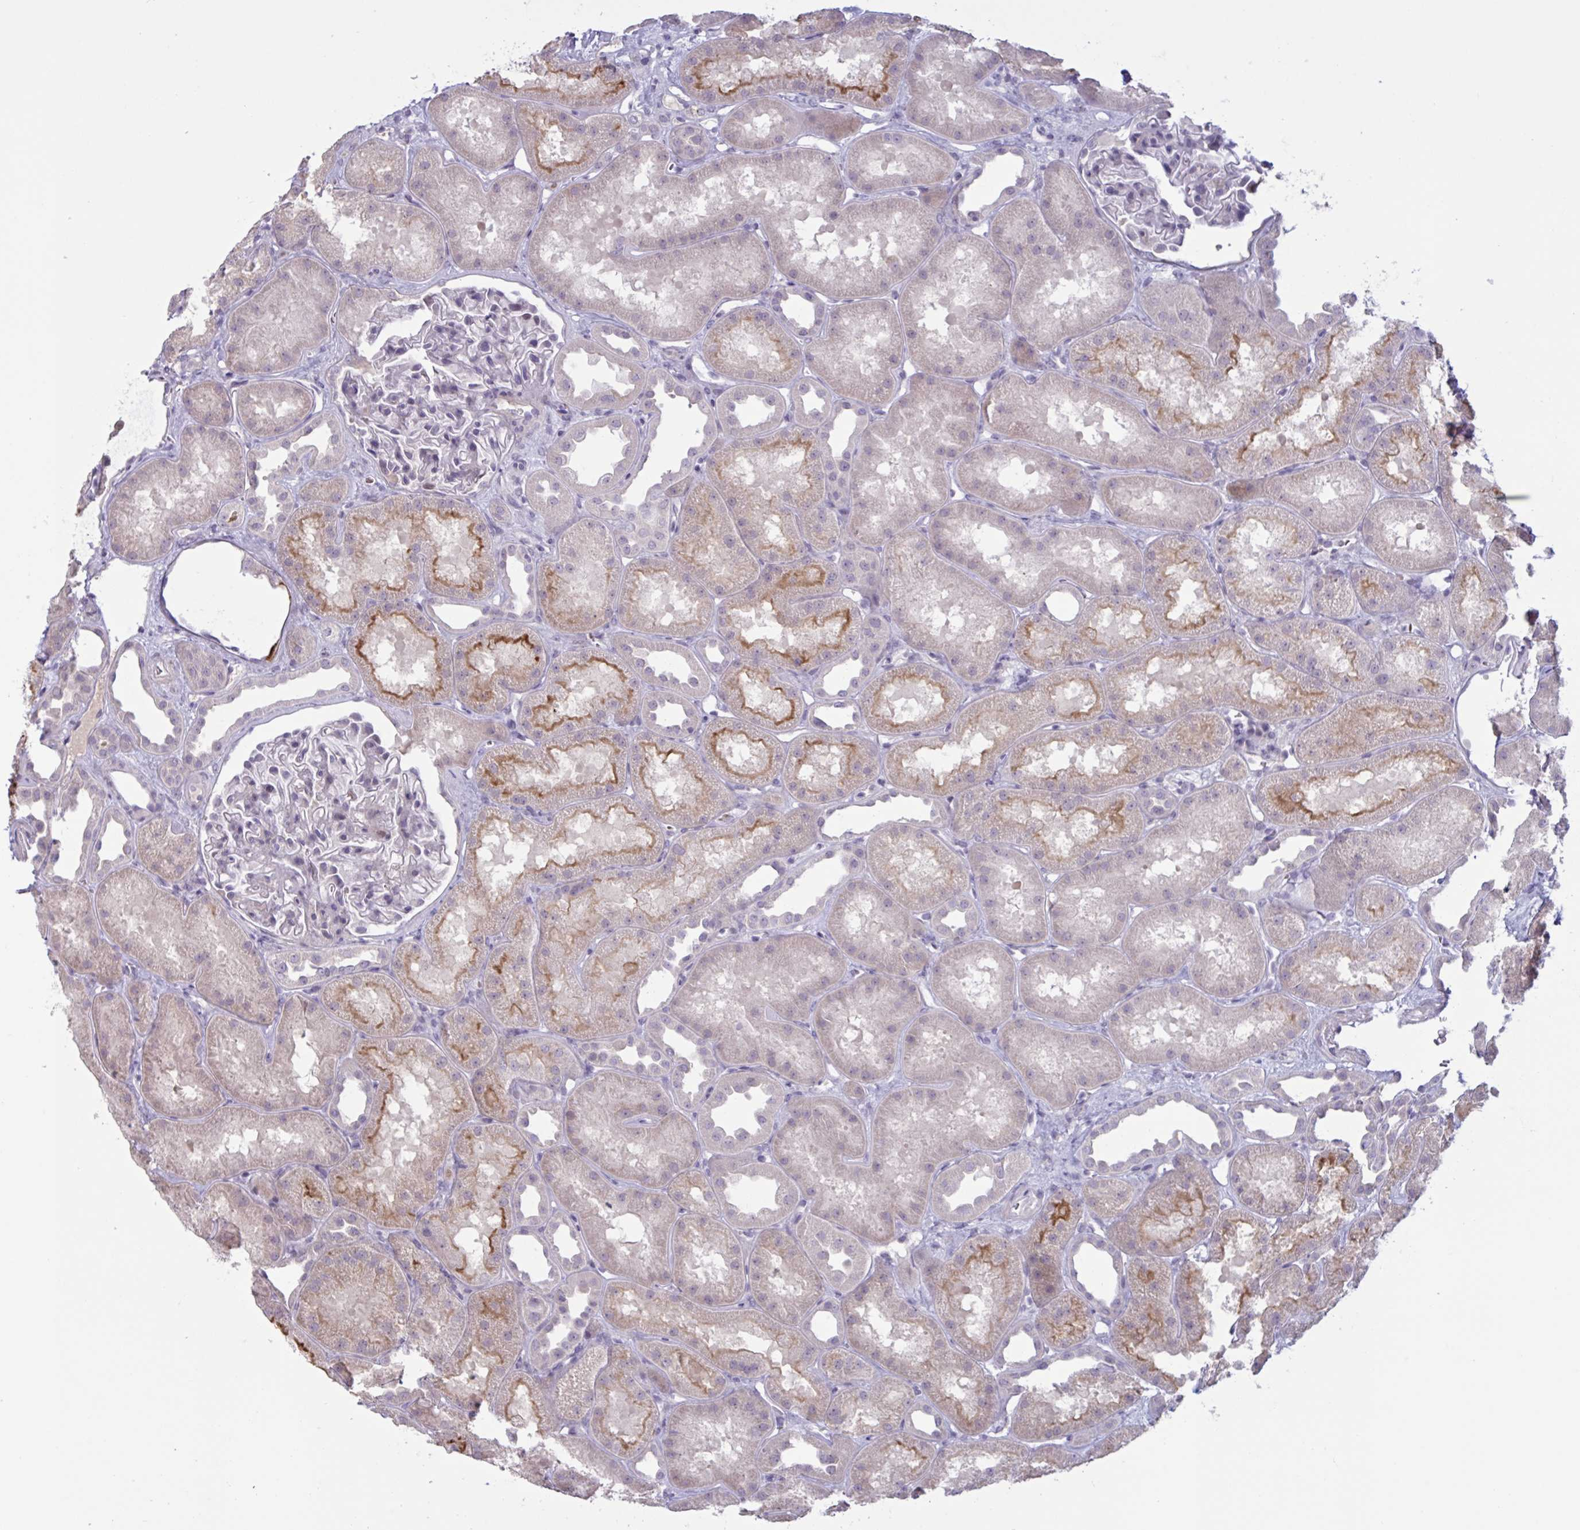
{"staining": {"intensity": "negative", "quantity": "none", "location": "none"}, "tissue": "kidney", "cell_type": "Cells in glomeruli", "image_type": "normal", "snomed": [{"axis": "morphology", "description": "Normal tissue, NOS"}, {"axis": "topography", "description": "Kidney"}], "caption": "Protein analysis of benign kidney reveals no significant staining in cells in glomeruli.", "gene": "ENSG00000281613", "patient": {"sex": "male", "age": 61}}